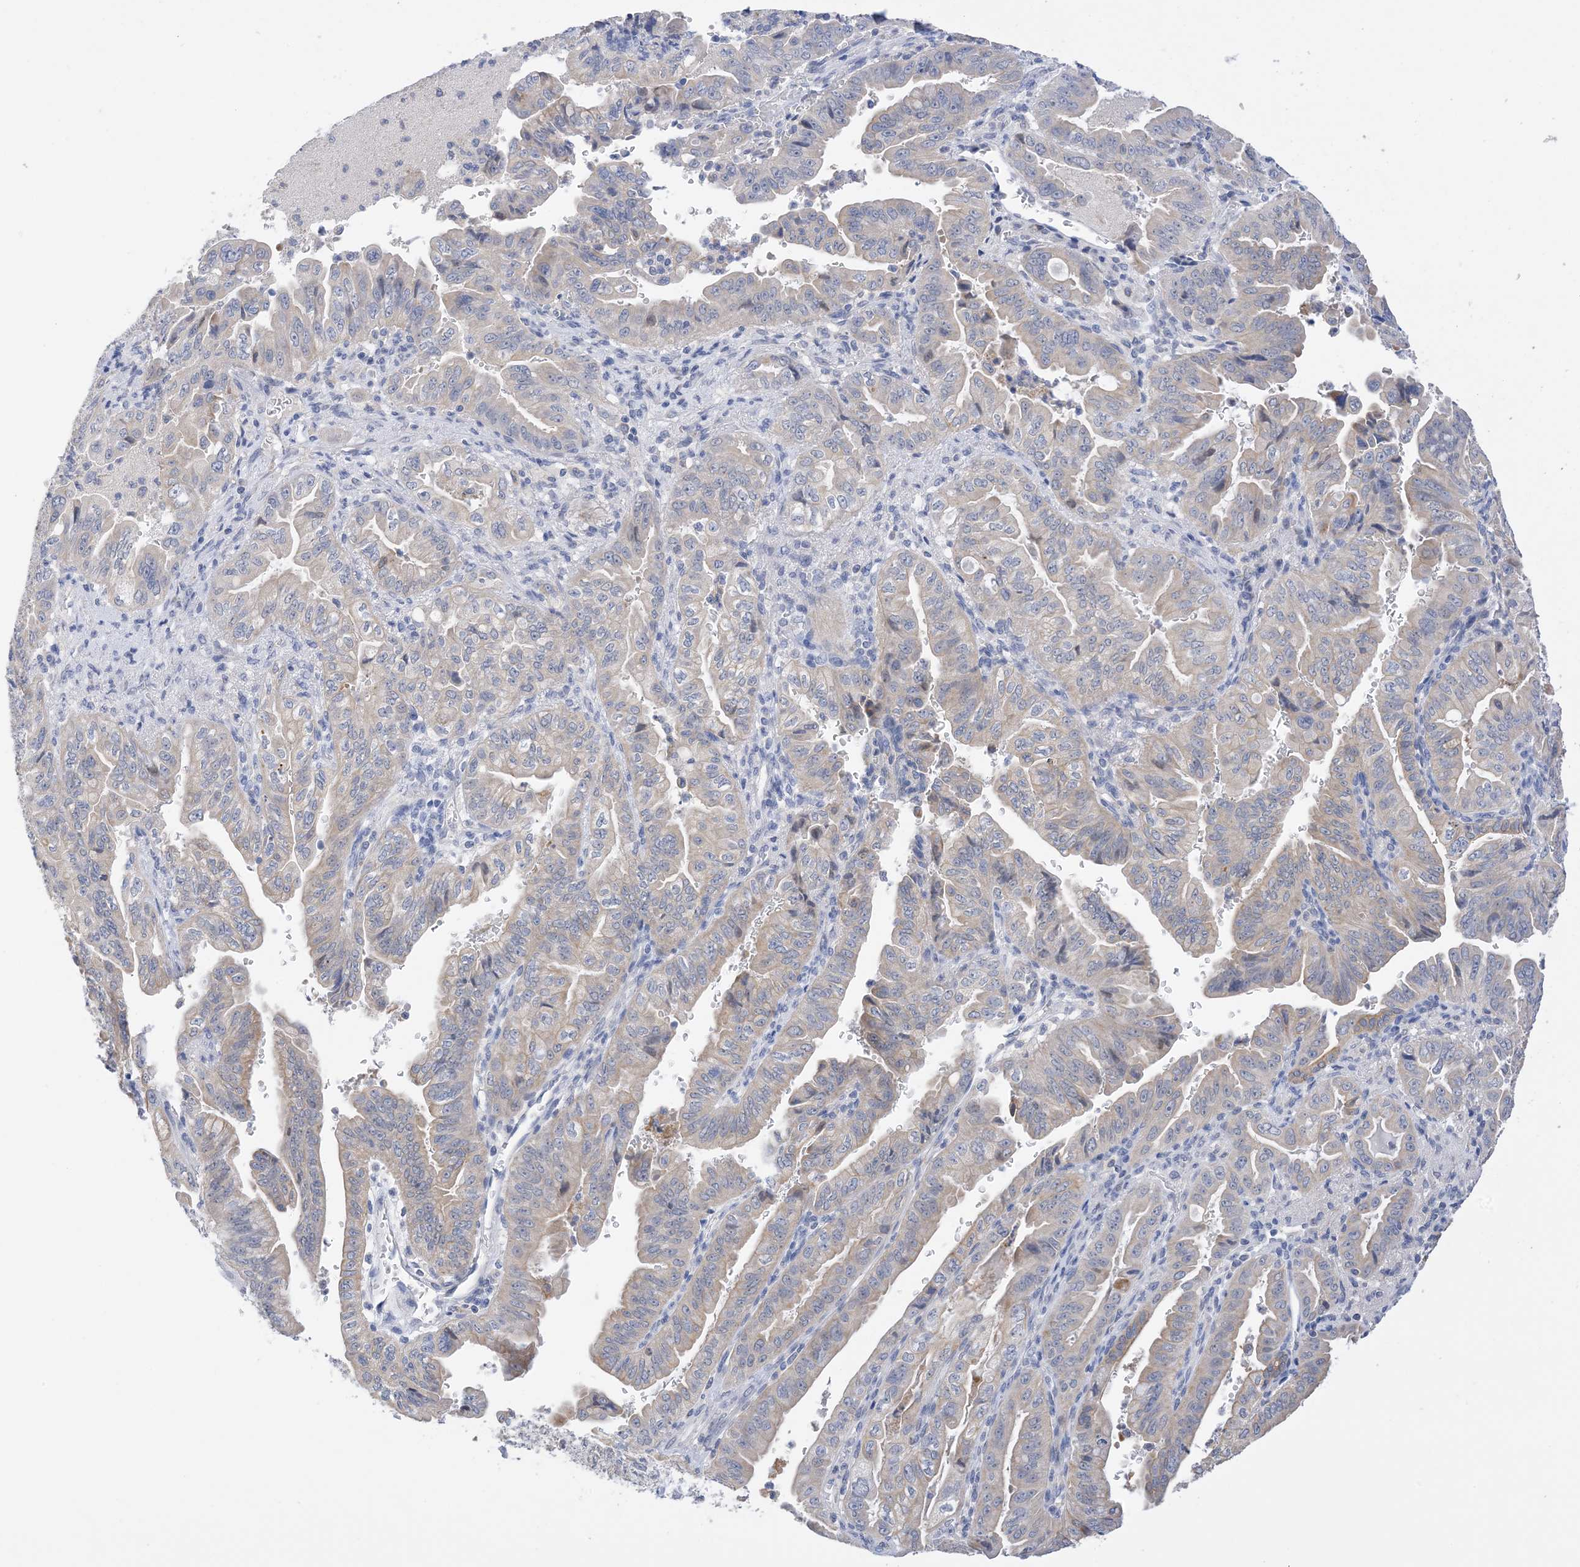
{"staining": {"intensity": "negative", "quantity": "none", "location": "none"}, "tissue": "pancreatic cancer", "cell_type": "Tumor cells", "image_type": "cancer", "snomed": [{"axis": "morphology", "description": "Adenocarcinoma, NOS"}, {"axis": "topography", "description": "Pancreas"}], "caption": "Immunohistochemistry (IHC) of human pancreatic adenocarcinoma shows no staining in tumor cells.", "gene": "PLK4", "patient": {"sex": "male", "age": 70}}